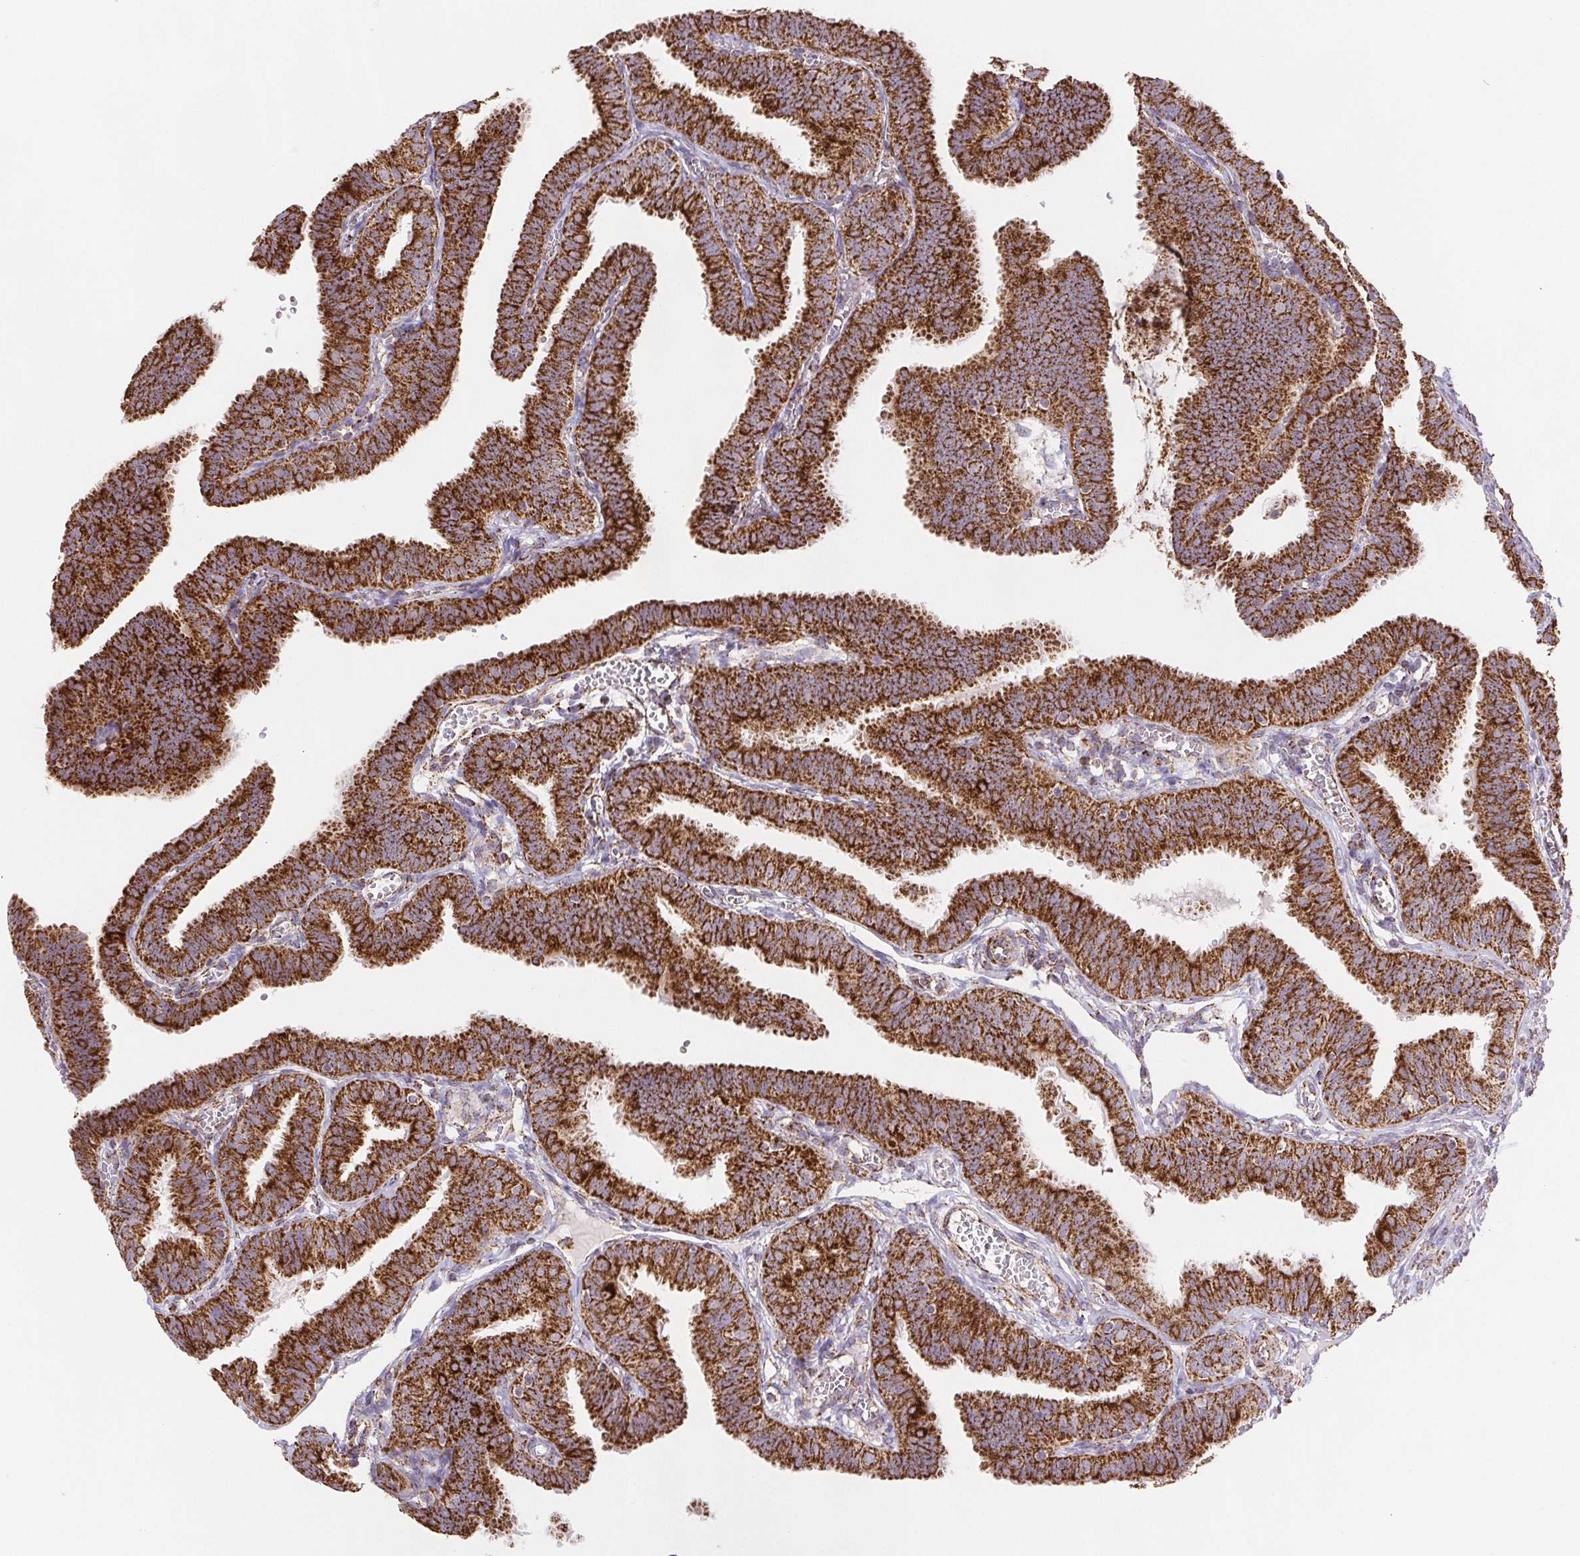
{"staining": {"intensity": "strong", "quantity": ">75%", "location": "cytoplasmic/membranous"}, "tissue": "fallopian tube", "cell_type": "Glandular cells", "image_type": "normal", "snomed": [{"axis": "morphology", "description": "Normal tissue, NOS"}, {"axis": "topography", "description": "Fallopian tube"}], "caption": "Normal fallopian tube was stained to show a protein in brown. There is high levels of strong cytoplasmic/membranous expression in about >75% of glandular cells. The protein of interest is stained brown, and the nuclei are stained in blue (DAB IHC with brightfield microscopy, high magnification).", "gene": "NIPSNAP2", "patient": {"sex": "female", "age": 25}}